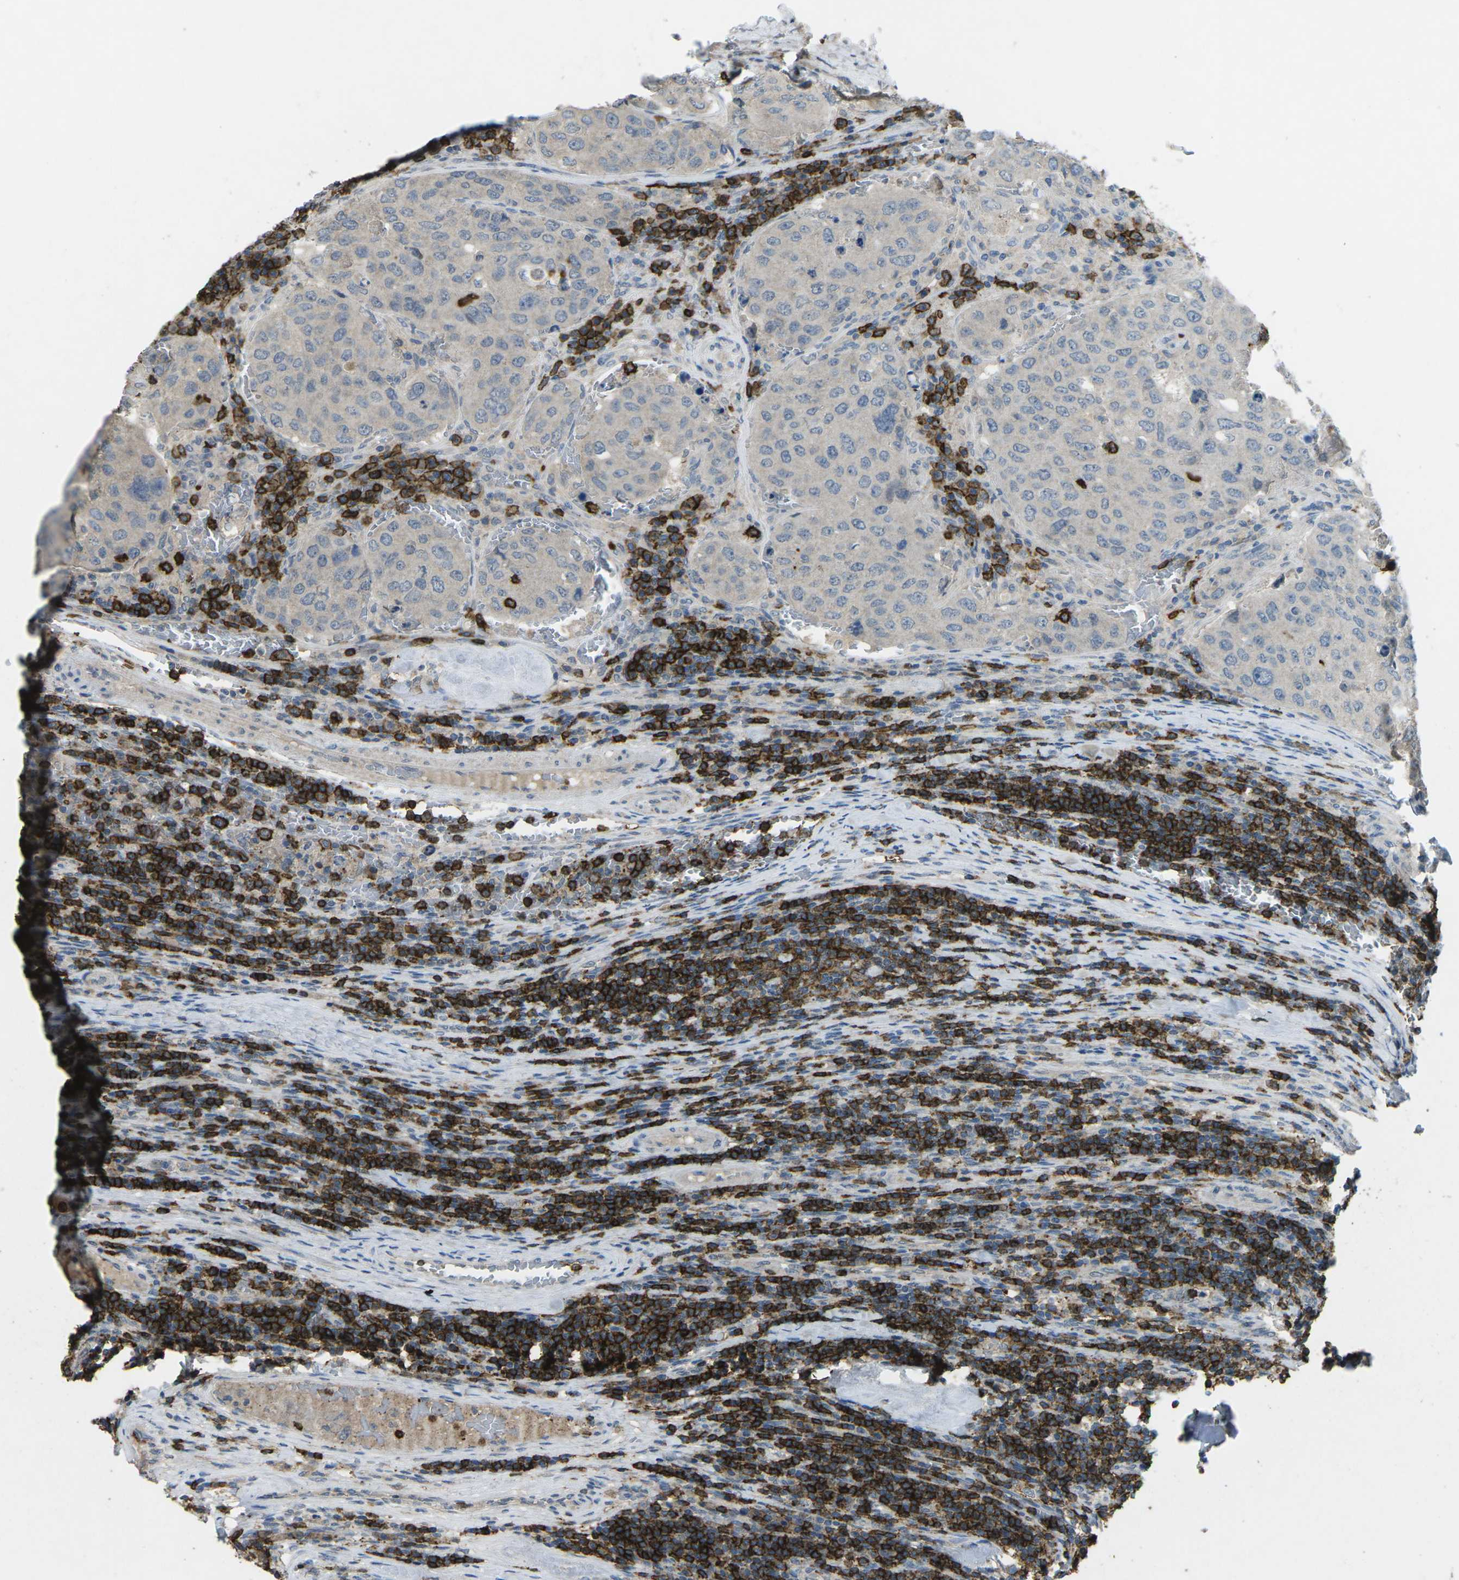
{"staining": {"intensity": "negative", "quantity": "none", "location": "none"}, "tissue": "urothelial cancer", "cell_type": "Tumor cells", "image_type": "cancer", "snomed": [{"axis": "morphology", "description": "Urothelial carcinoma, High grade"}, {"axis": "topography", "description": "Lymph node"}, {"axis": "topography", "description": "Urinary bladder"}], "caption": "An immunohistochemistry photomicrograph of high-grade urothelial carcinoma is shown. There is no staining in tumor cells of high-grade urothelial carcinoma.", "gene": "CD19", "patient": {"sex": "male", "age": 51}}